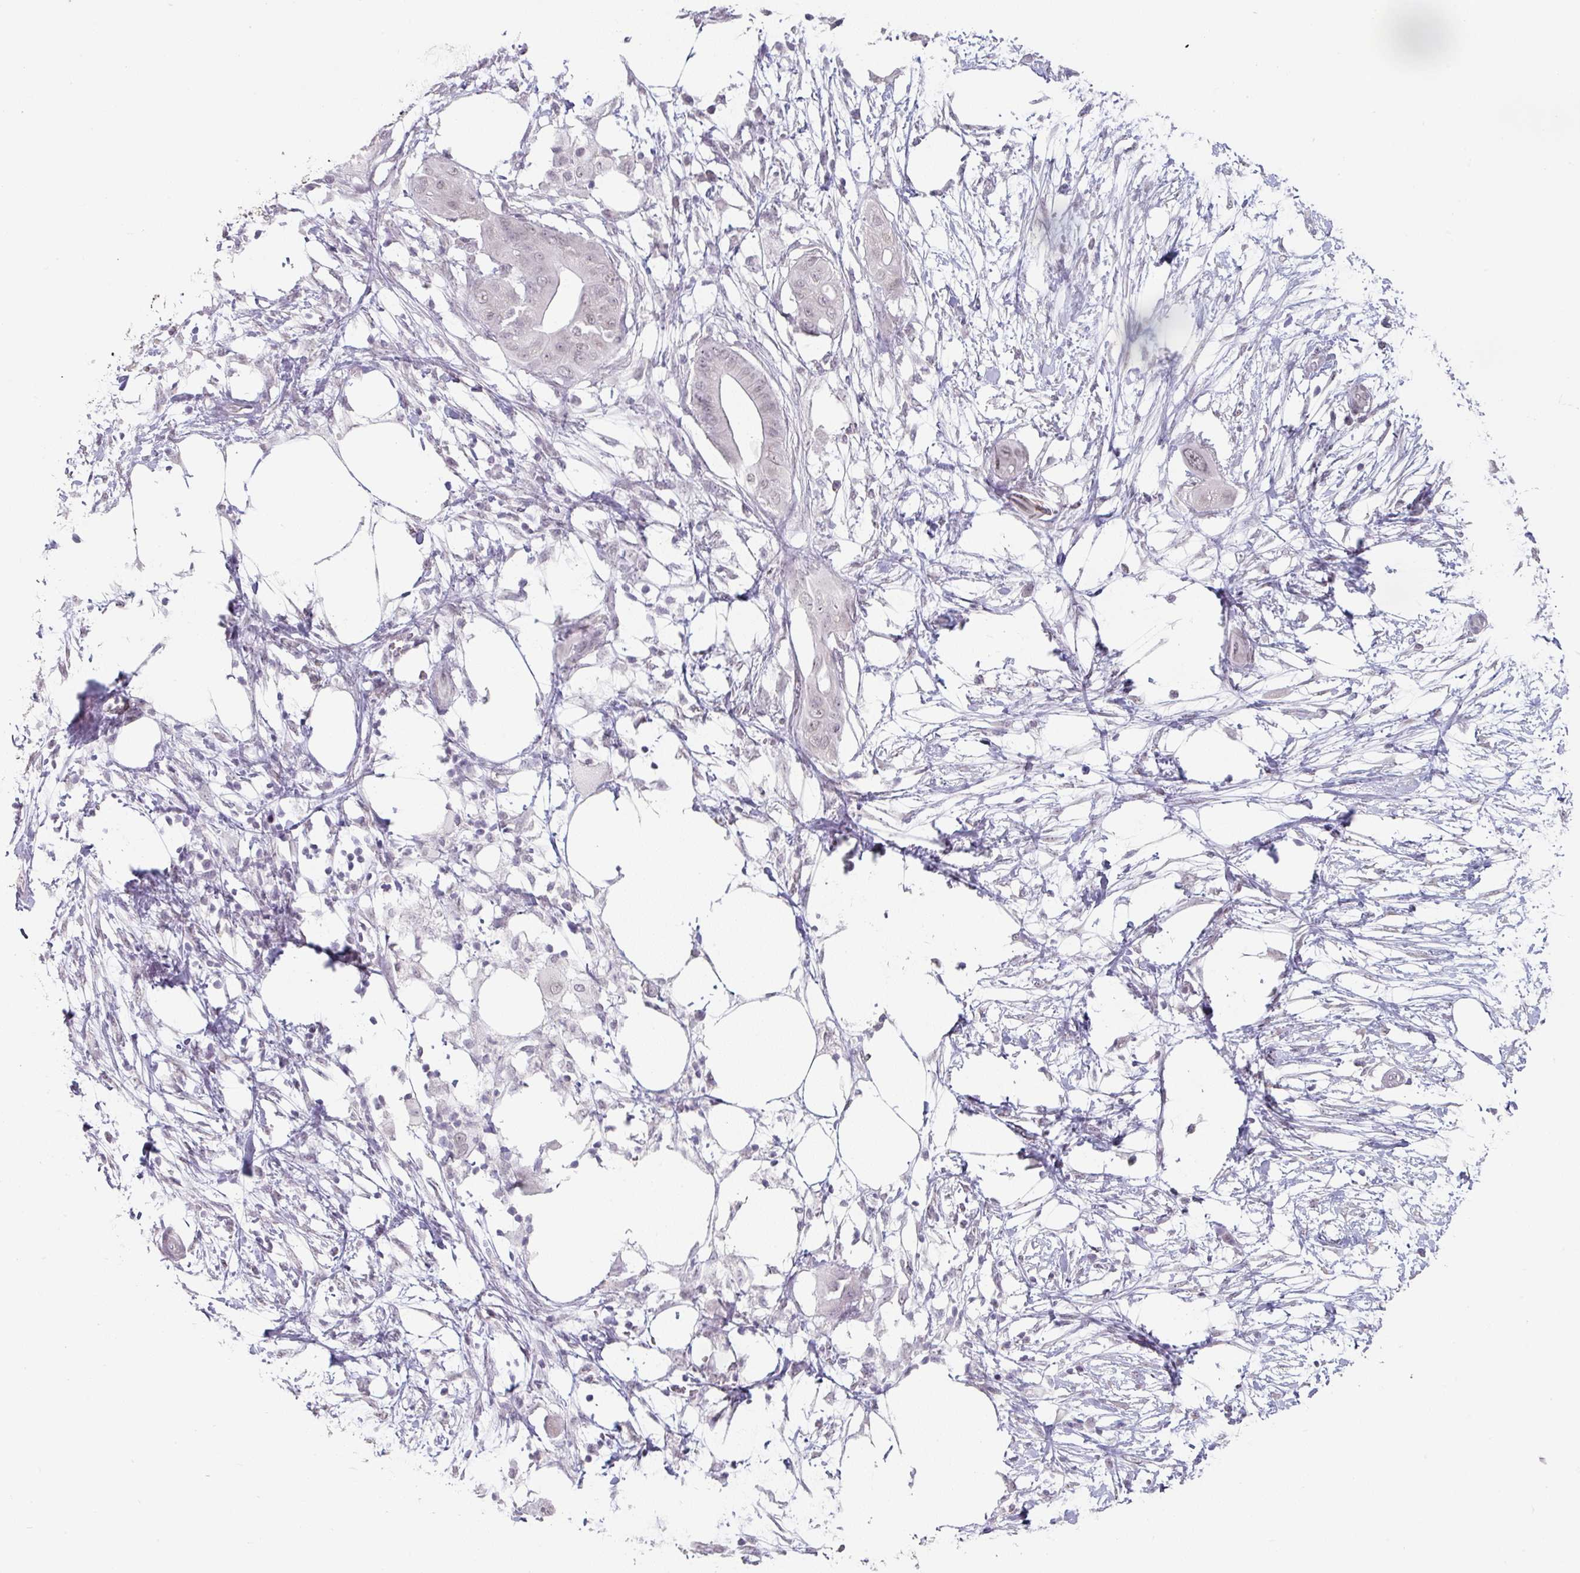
{"staining": {"intensity": "negative", "quantity": "none", "location": "none"}, "tissue": "pancreatic cancer", "cell_type": "Tumor cells", "image_type": "cancer", "snomed": [{"axis": "morphology", "description": "Adenocarcinoma, NOS"}, {"axis": "topography", "description": "Pancreas"}], "caption": "High magnification brightfield microscopy of pancreatic cancer (adenocarcinoma) stained with DAB (3,3'-diaminobenzidine) (brown) and counterstained with hematoxylin (blue): tumor cells show no significant expression.", "gene": "SPRR1A", "patient": {"sex": "male", "age": 68}}